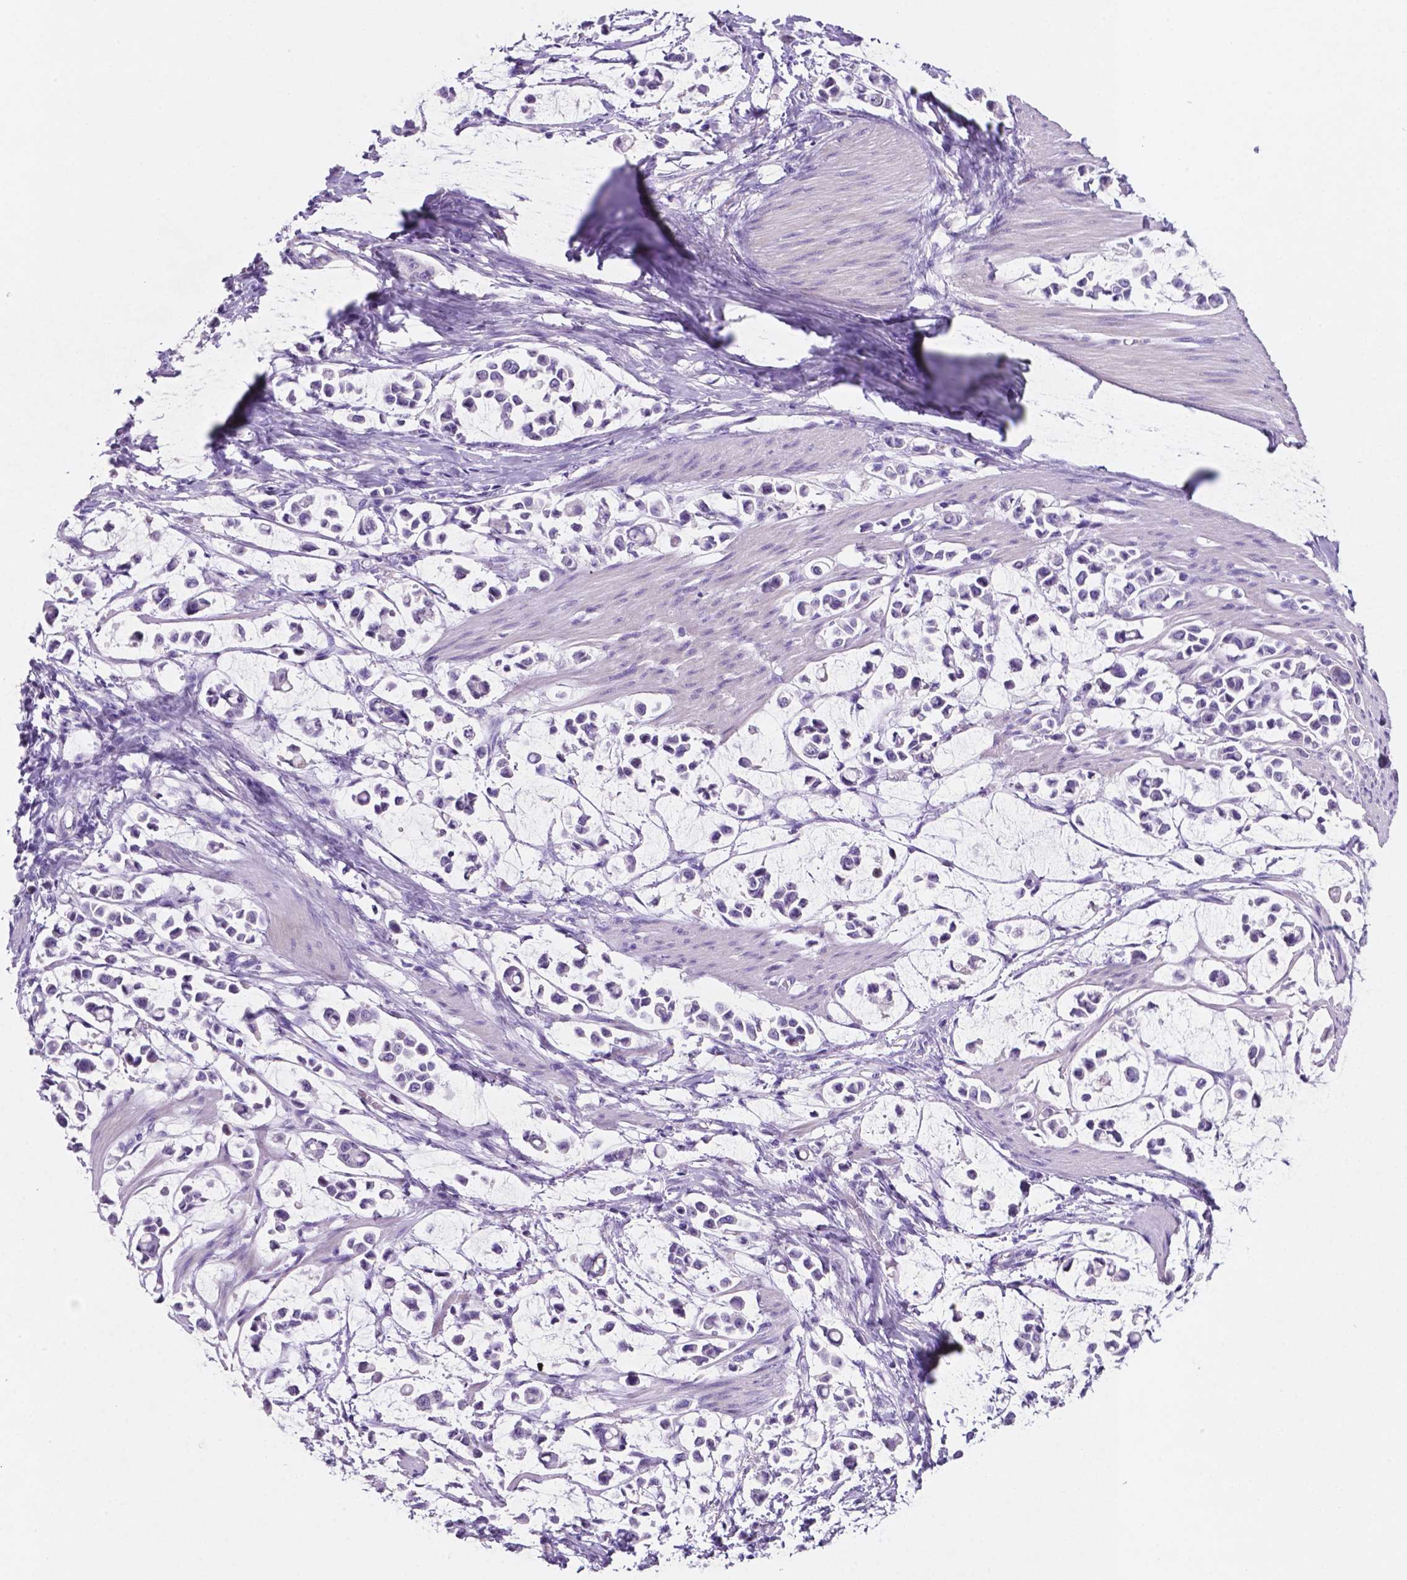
{"staining": {"intensity": "negative", "quantity": "none", "location": "none"}, "tissue": "stomach cancer", "cell_type": "Tumor cells", "image_type": "cancer", "snomed": [{"axis": "morphology", "description": "Adenocarcinoma, NOS"}, {"axis": "topography", "description": "Stomach"}], "caption": "This is an immunohistochemistry (IHC) photomicrograph of stomach cancer. There is no staining in tumor cells.", "gene": "EBLN2", "patient": {"sex": "male", "age": 82}}